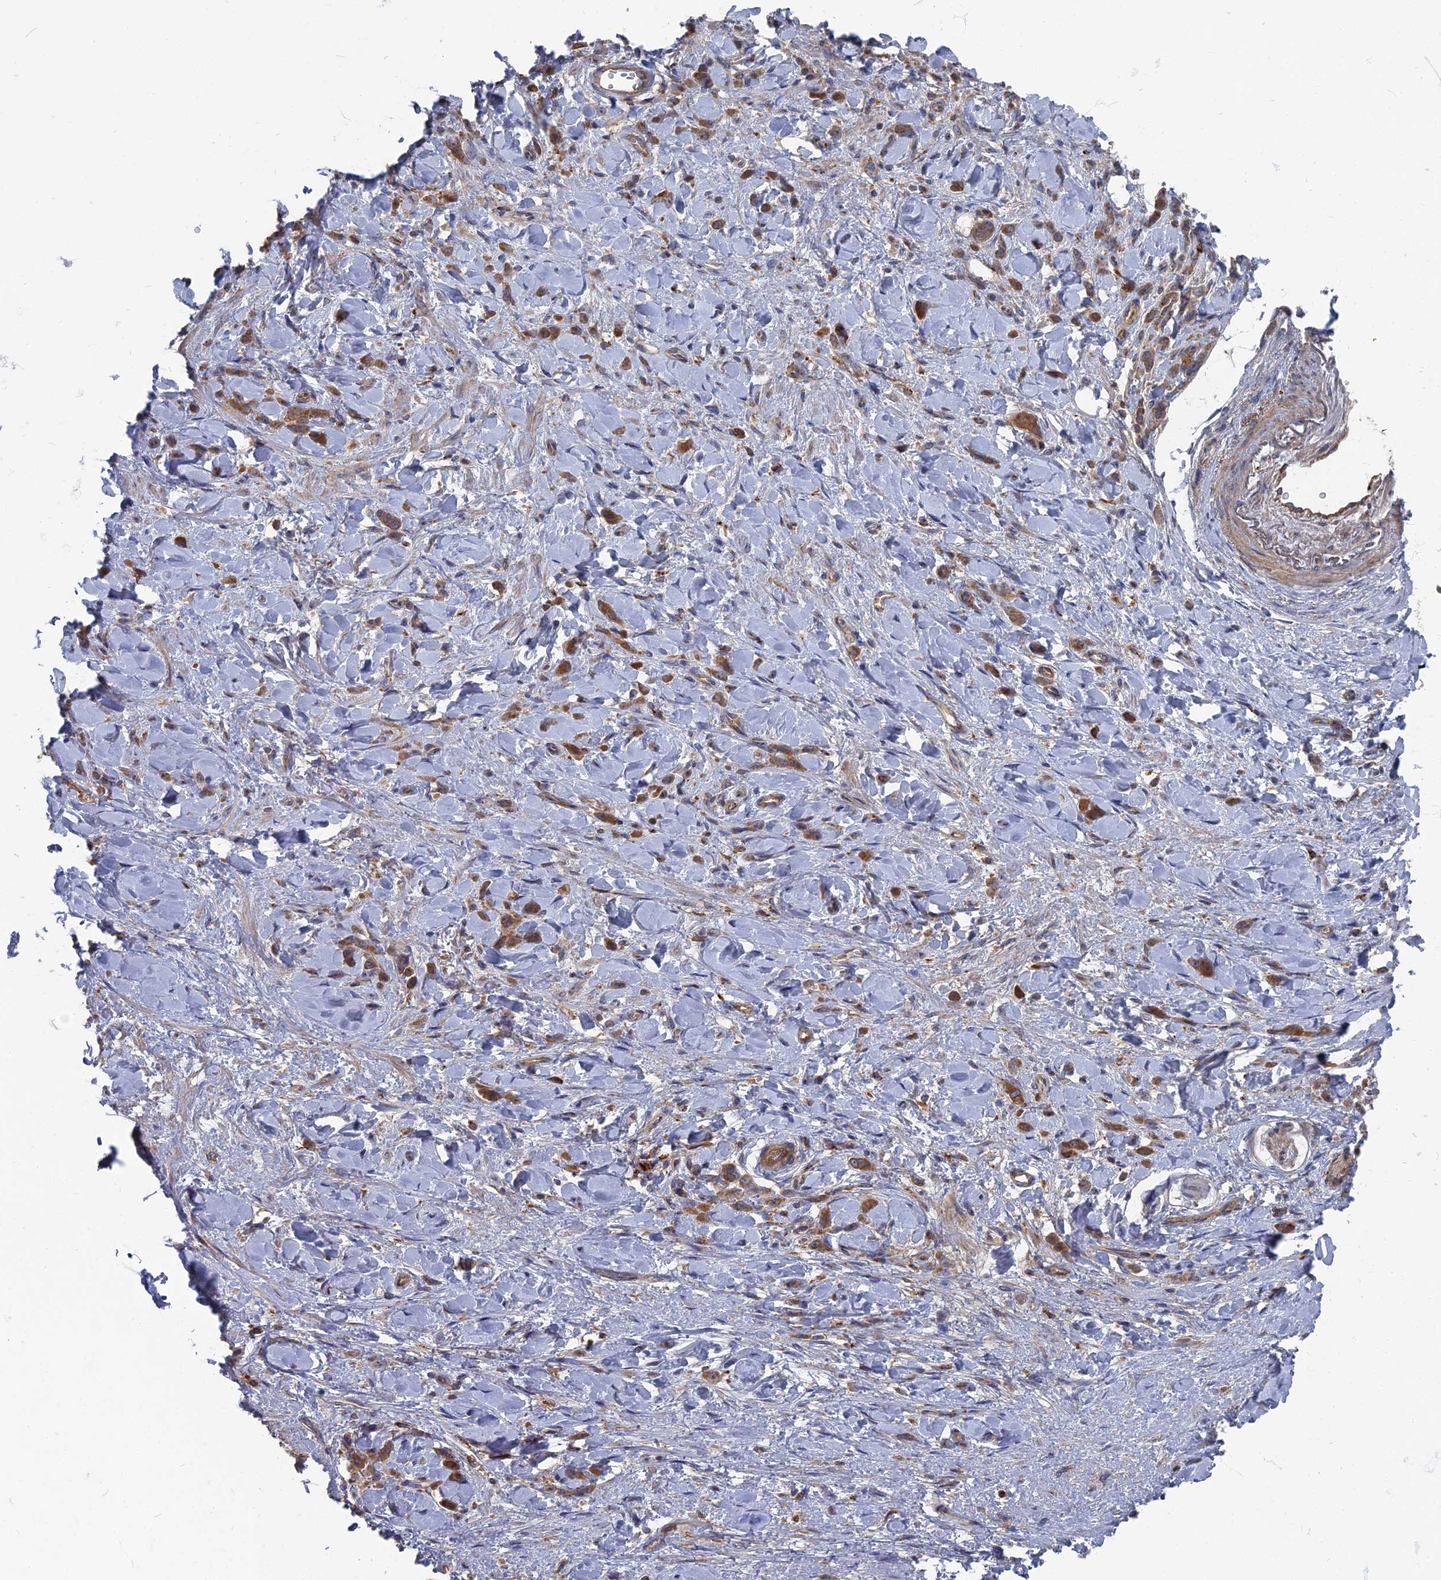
{"staining": {"intensity": "moderate", "quantity": ">75%", "location": "cytoplasmic/membranous"}, "tissue": "stomach cancer", "cell_type": "Tumor cells", "image_type": "cancer", "snomed": [{"axis": "morphology", "description": "Normal tissue, NOS"}, {"axis": "morphology", "description": "Adenocarcinoma, NOS"}, {"axis": "topography", "description": "Stomach"}], "caption": "Tumor cells display medium levels of moderate cytoplasmic/membranous expression in about >75% of cells in stomach cancer (adenocarcinoma). (Brightfield microscopy of DAB IHC at high magnification).", "gene": "PPCDC", "patient": {"sex": "male", "age": 82}}